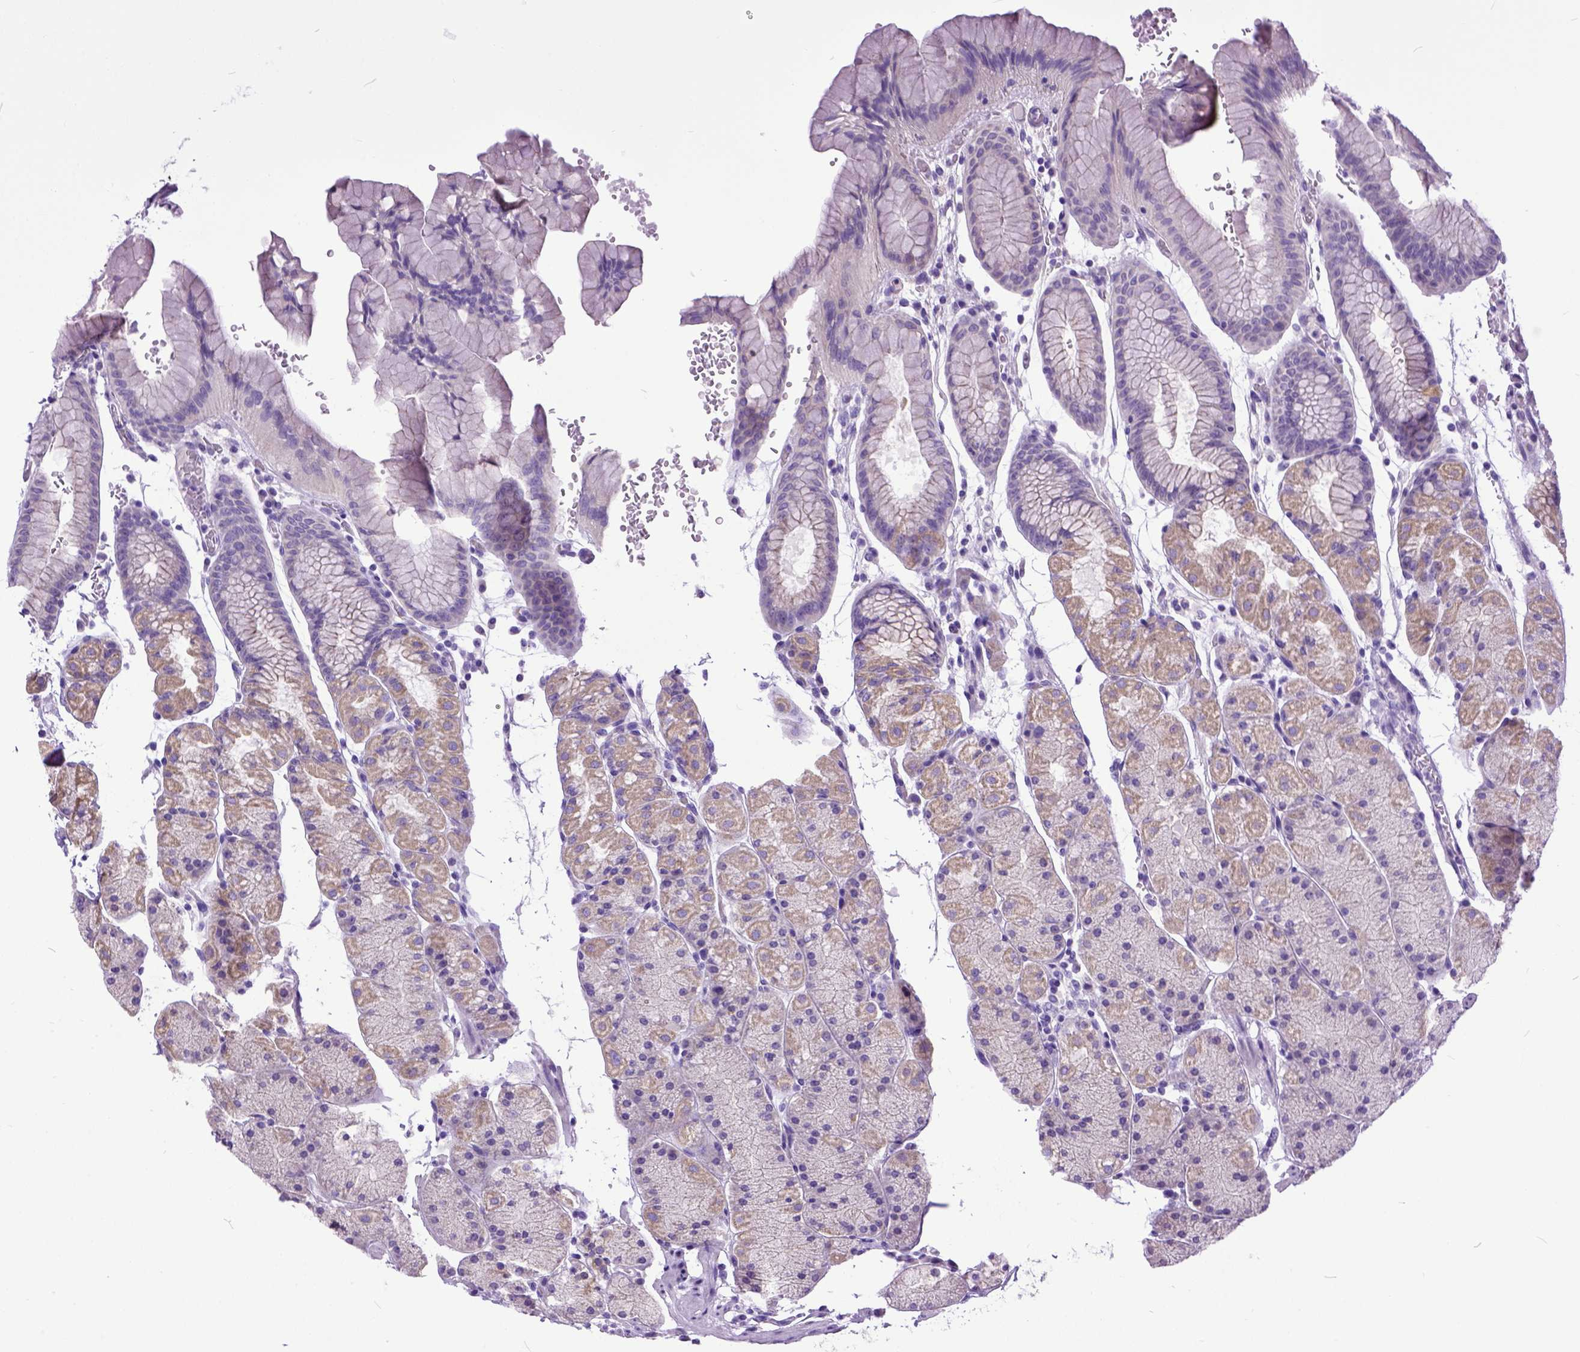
{"staining": {"intensity": "weak", "quantity": "<25%", "location": "cytoplasmic/membranous"}, "tissue": "stomach", "cell_type": "Glandular cells", "image_type": "normal", "snomed": [{"axis": "morphology", "description": "Normal tissue, NOS"}, {"axis": "topography", "description": "Stomach, upper"}, {"axis": "topography", "description": "Stomach"}], "caption": "Glandular cells show no significant protein expression in benign stomach. Nuclei are stained in blue.", "gene": "PPL", "patient": {"sex": "male", "age": 76}}